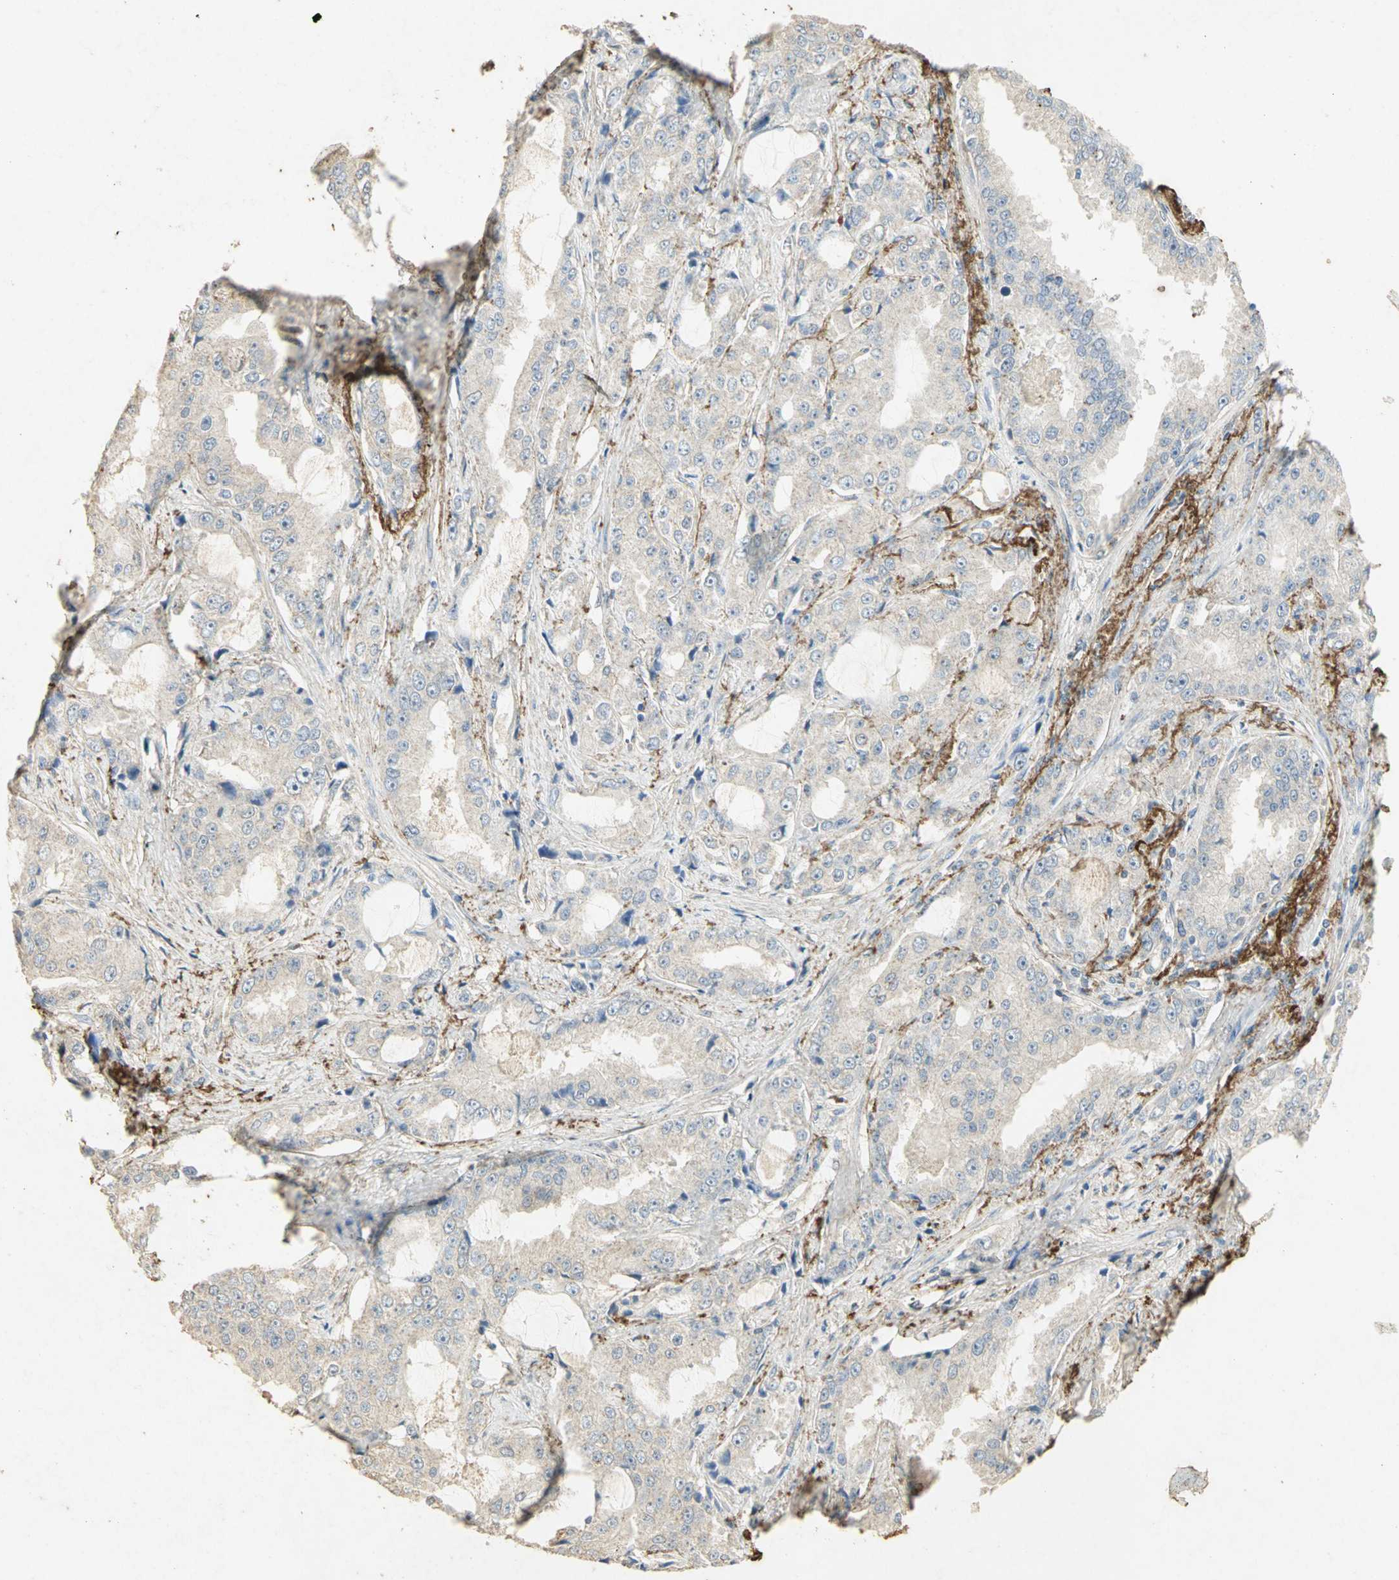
{"staining": {"intensity": "negative", "quantity": "none", "location": "none"}, "tissue": "prostate cancer", "cell_type": "Tumor cells", "image_type": "cancer", "snomed": [{"axis": "morphology", "description": "Adenocarcinoma, High grade"}, {"axis": "topography", "description": "Prostate"}], "caption": "Immunohistochemistry micrograph of human prostate cancer (adenocarcinoma (high-grade)) stained for a protein (brown), which exhibits no expression in tumor cells.", "gene": "ASB9", "patient": {"sex": "male", "age": 73}}